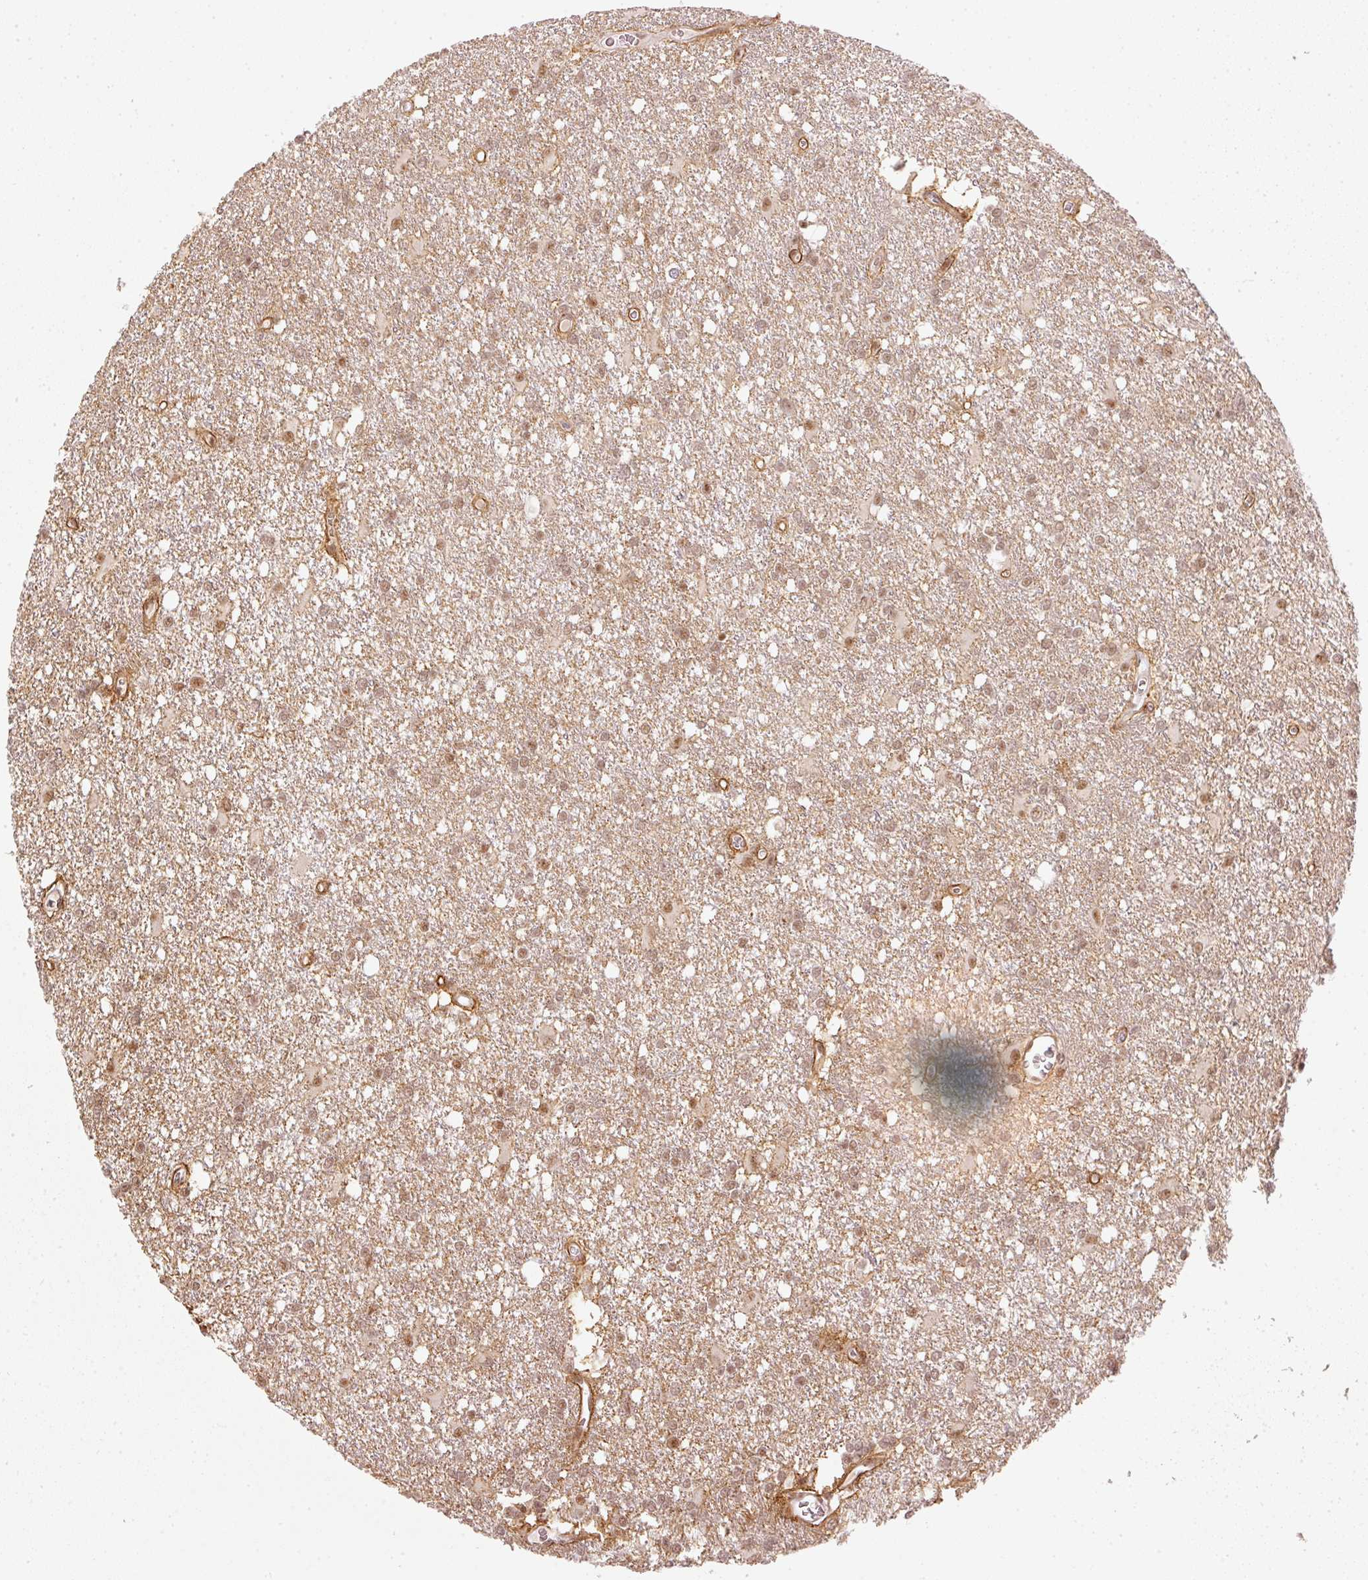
{"staining": {"intensity": "moderate", "quantity": ">75%", "location": "nuclear"}, "tissue": "glioma", "cell_type": "Tumor cells", "image_type": "cancer", "snomed": [{"axis": "morphology", "description": "Glioma, malignant, High grade"}, {"axis": "topography", "description": "Brain"}], "caption": "Brown immunohistochemical staining in malignant high-grade glioma exhibits moderate nuclear positivity in about >75% of tumor cells. The staining was performed using DAB, with brown indicating positive protein expression. Nuclei are stained blue with hematoxylin.", "gene": "THOC6", "patient": {"sex": "male", "age": 48}}